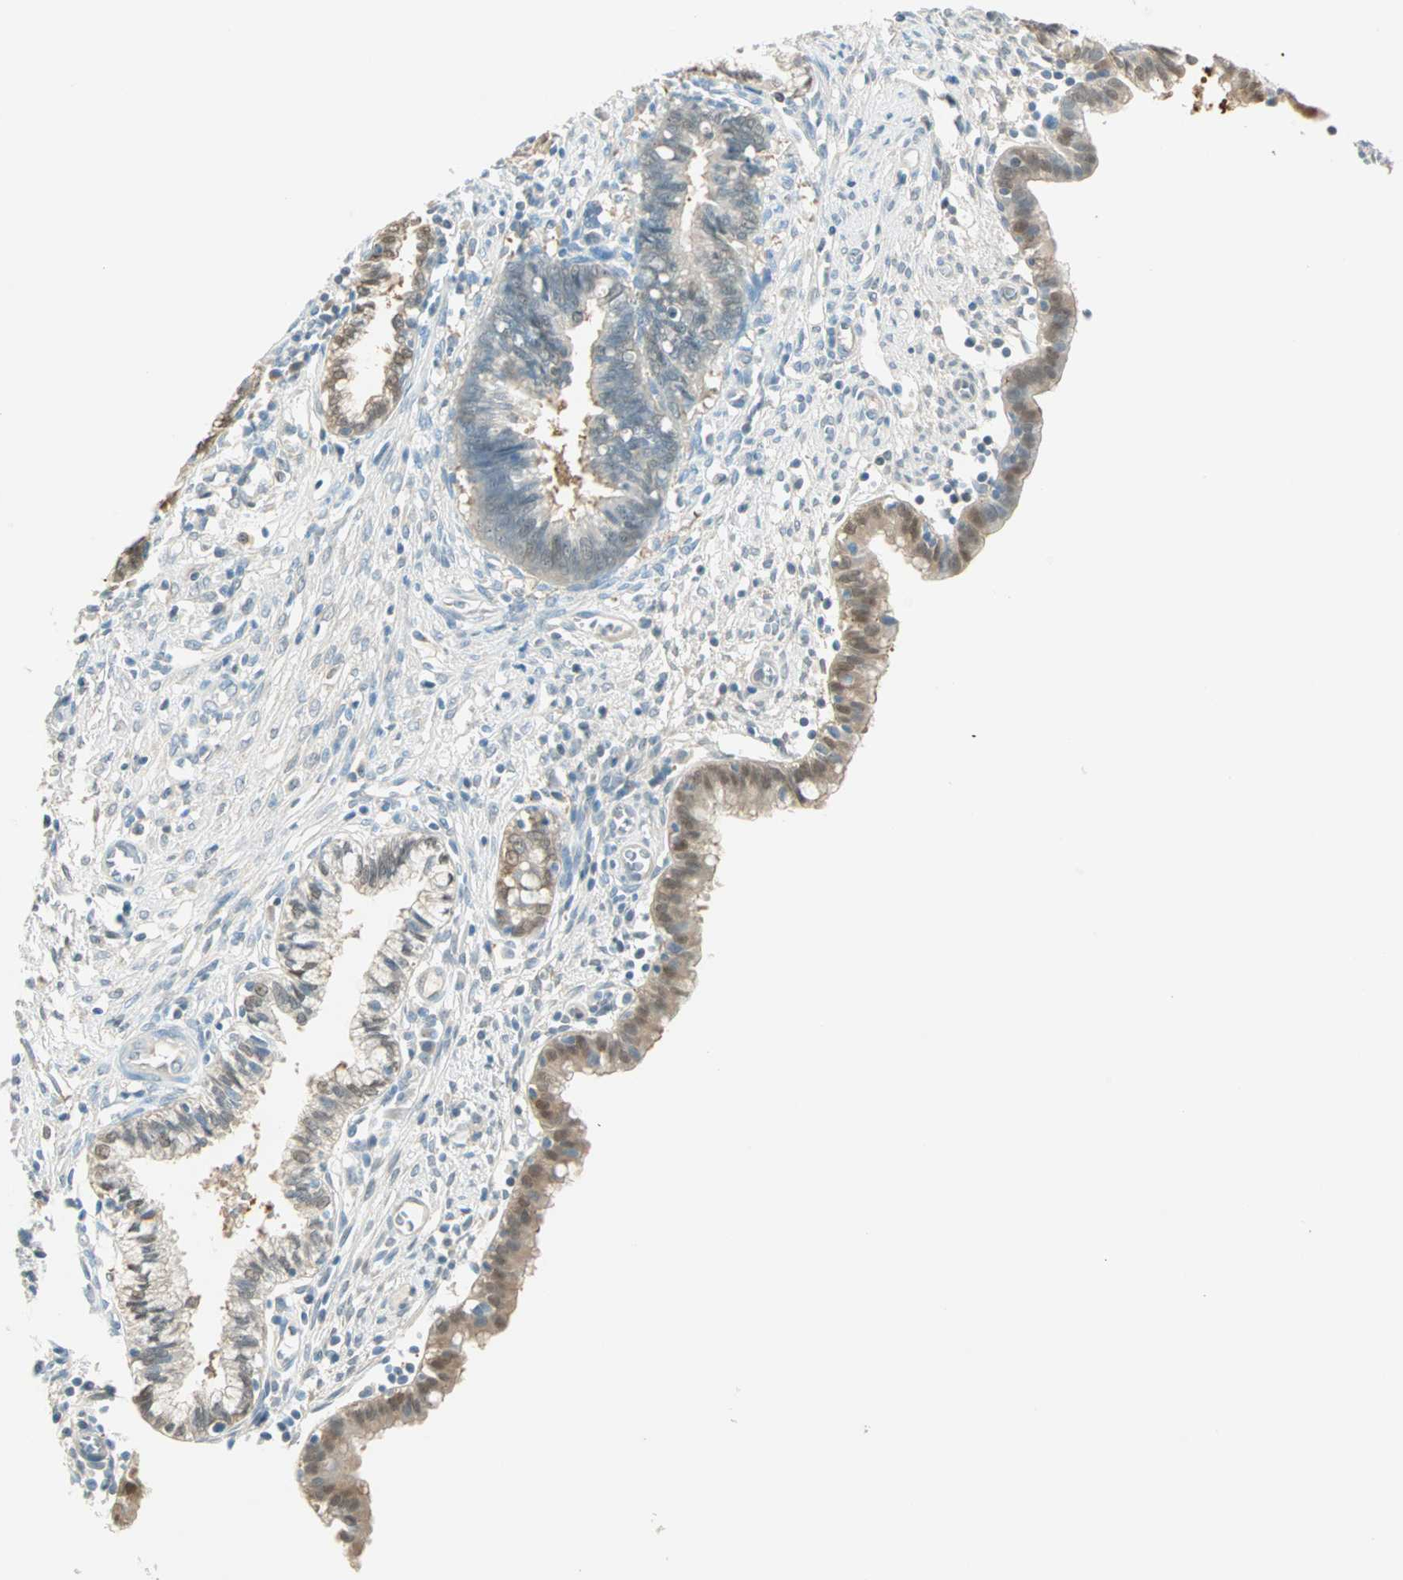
{"staining": {"intensity": "moderate", "quantity": "<25%", "location": "cytoplasmic/membranous,nuclear"}, "tissue": "cervical cancer", "cell_type": "Tumor cells", "image_type": "cancer", "snomed": [{"axis": "morphology", "description": "Adenocarcinoma, NOS"}, {"axis": "topography", "description": "Cervix"}], "caption": "Immunohistochemical staining of human adenocarcinoma (cervical) demonstrates moderate cytoplasmic/membranous and nuclear protein positivity in about <25% of tumor cells.", "gene": "S100A1", "patient": {"sex": "female", "age": 44}}